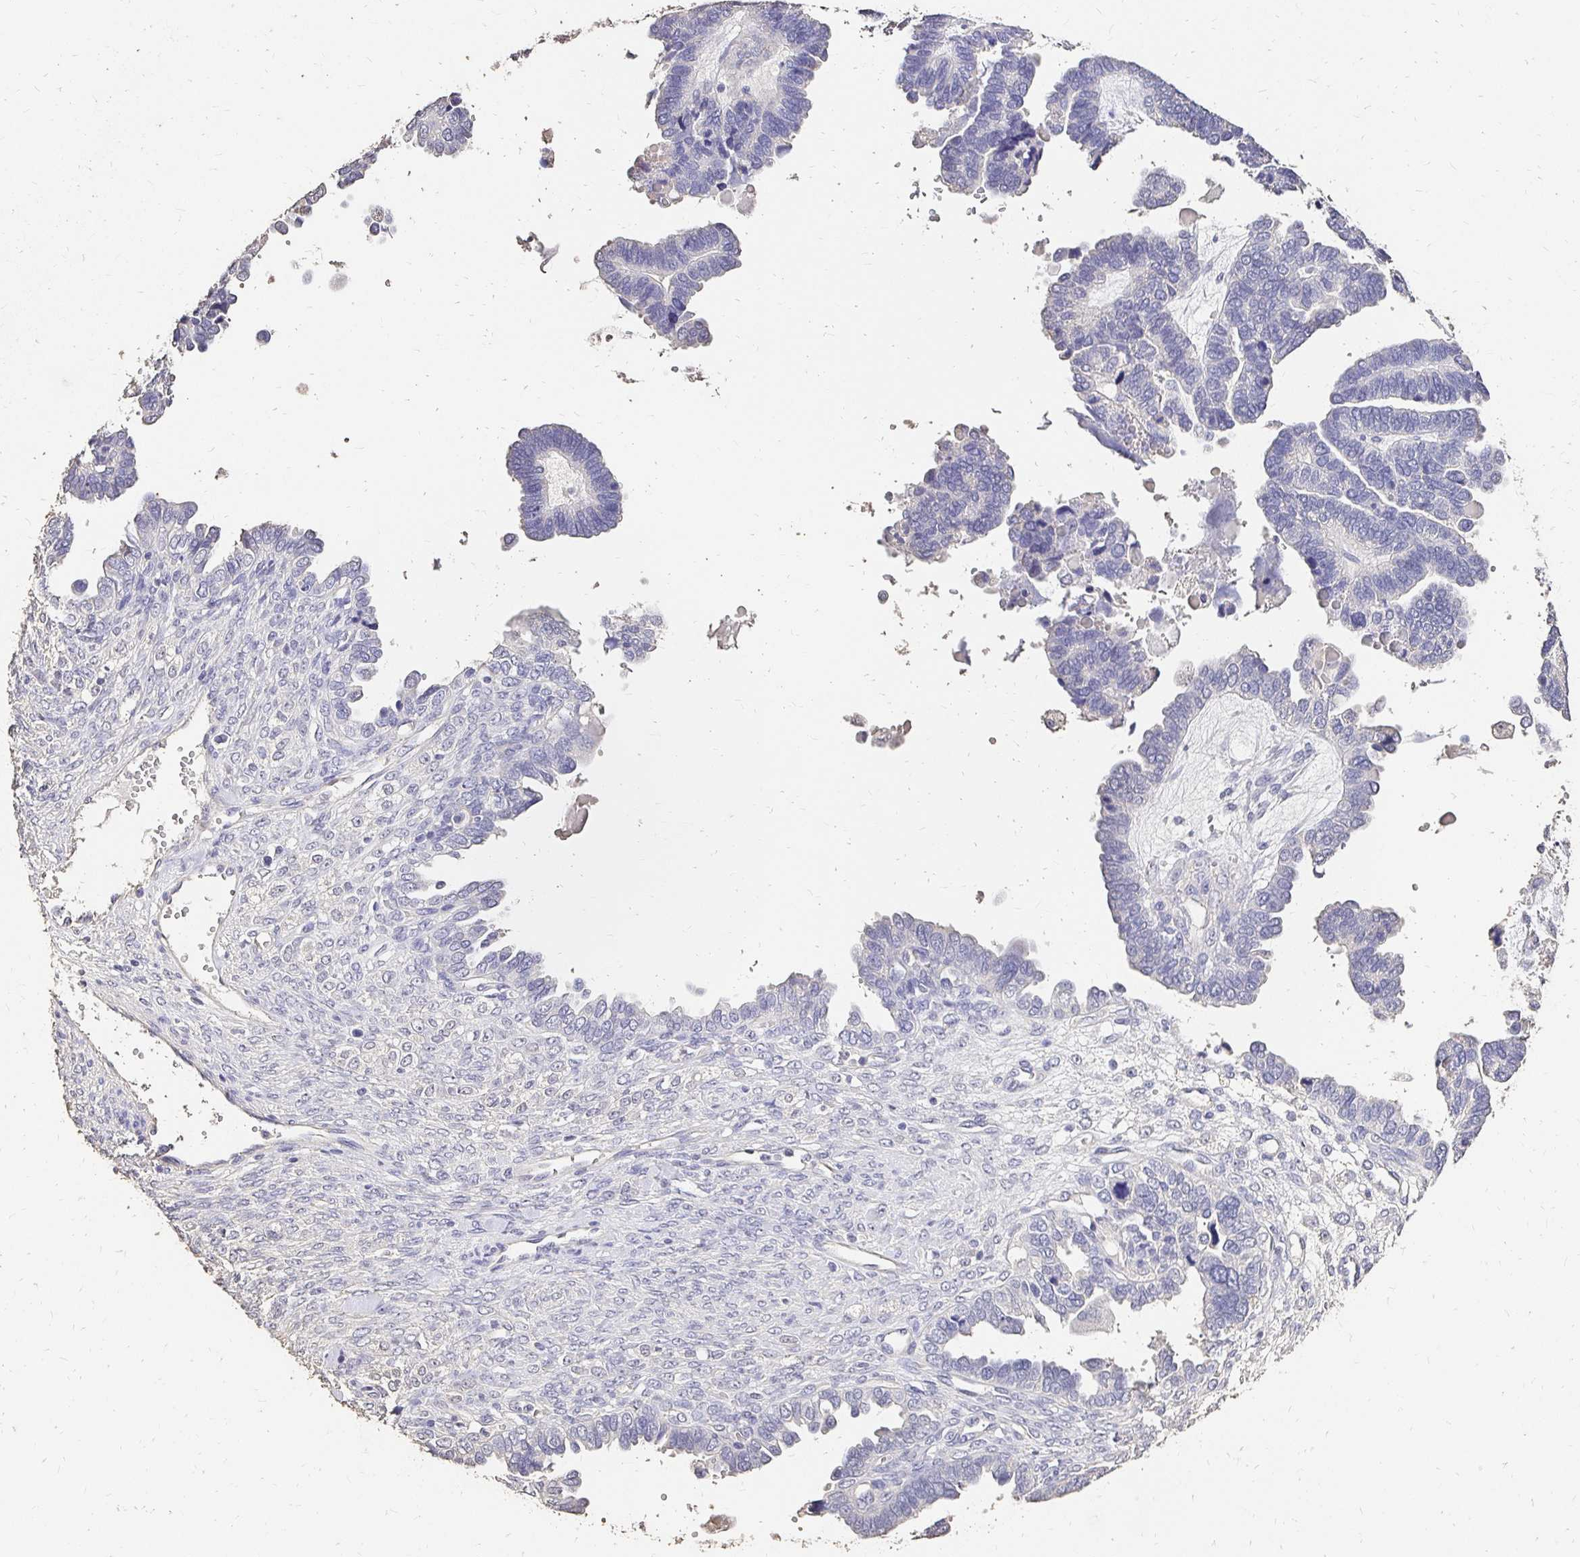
{"staining": {"intensity": "negative", "quantity": "none", "location": "none"}, "tissue": "ovarian cancer", "cell_type": "Tumor cells", "image_type": "cancer", "snomed": [{"axis": "morphology", "description": "Cystadenocarcinoma, serous, NOS"}, {"axis": "topography", "description": "Ovary"}], "caption": "Serous cystadenocarcinoma (ovarian) stained for a protein using IHC exhibits no positivity tumor cells.", "gene": "UGT1A6", "patient": {"sex": "female", "age": 51}}